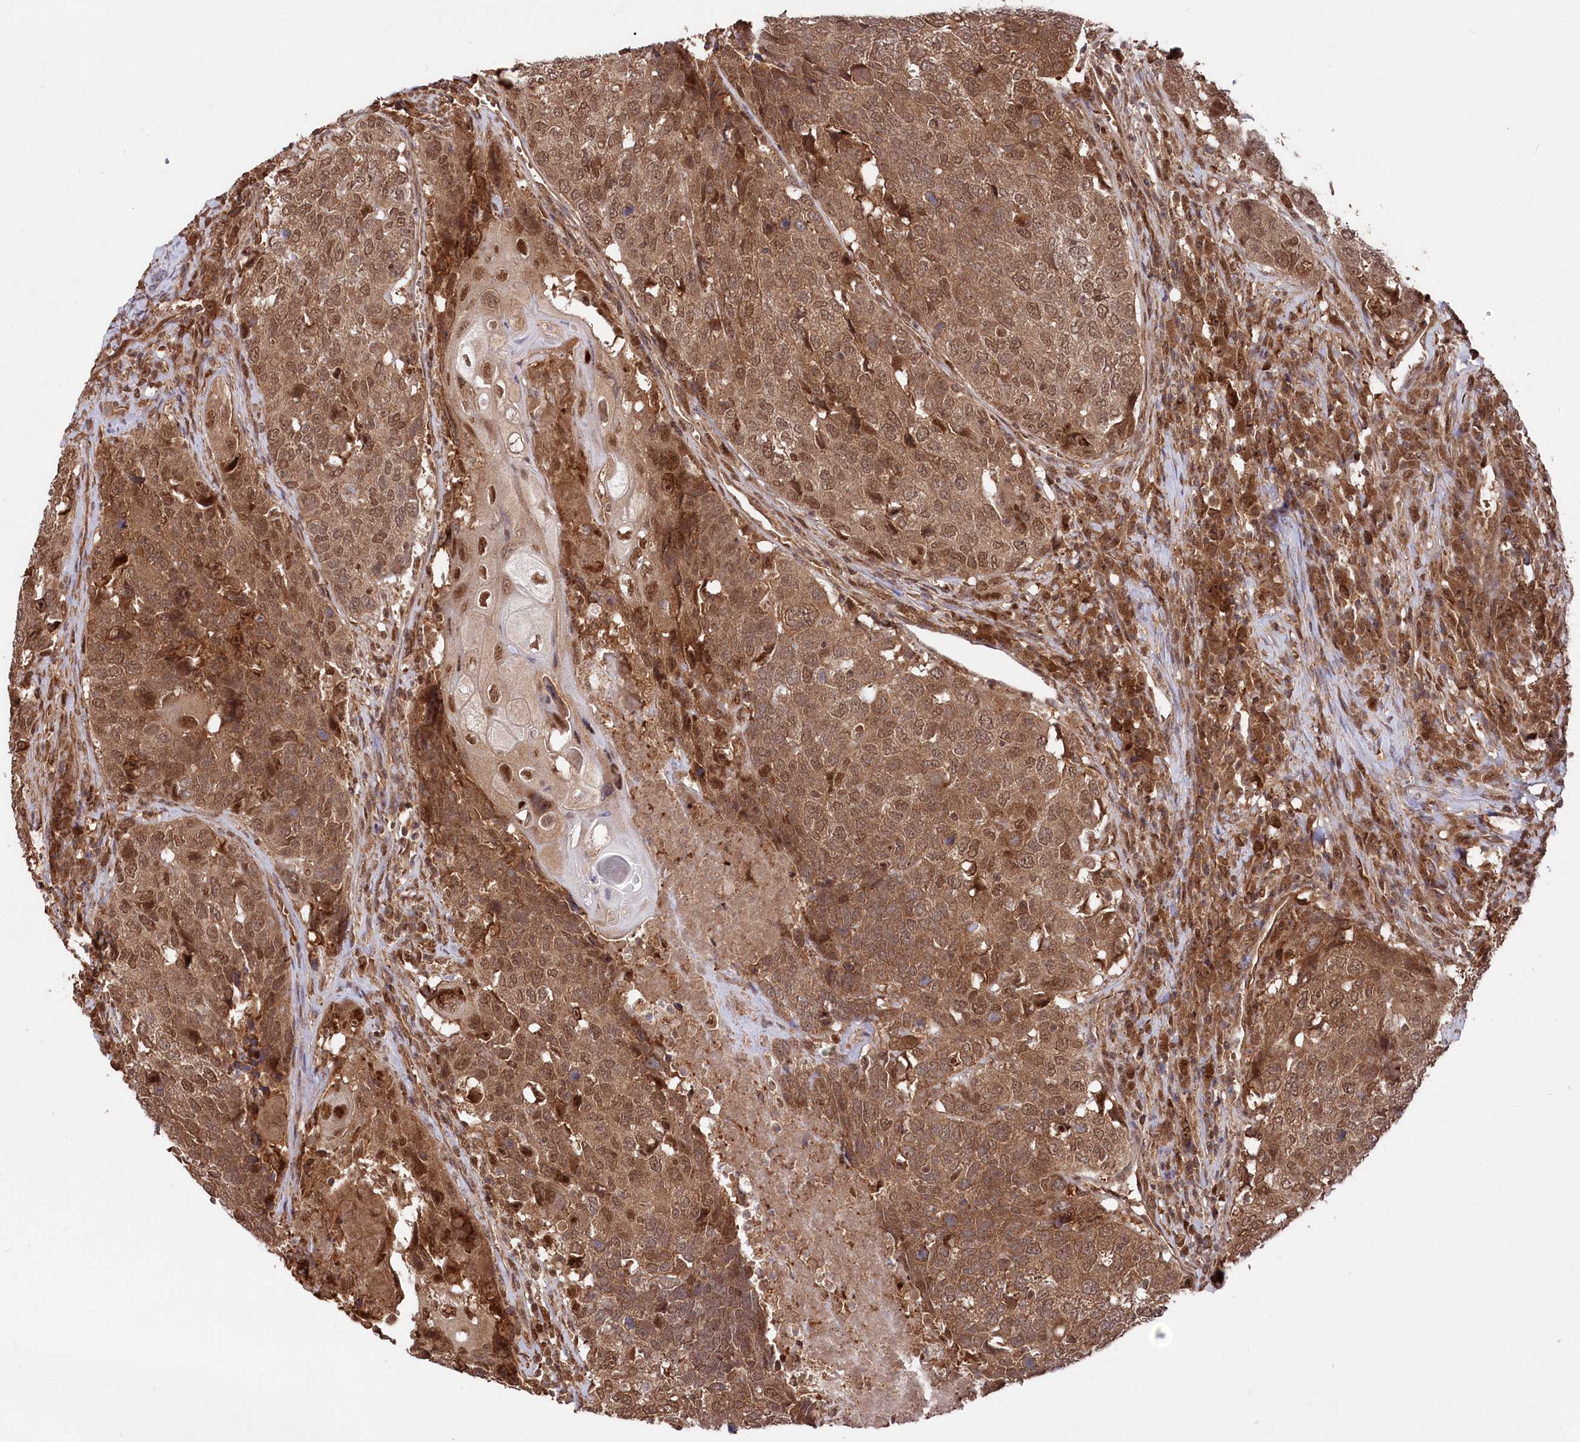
{"staining": {"intensity": "strong", "quantity": ">75%", "location": "cytoplasmic/membranous,nuclear"}, "tissue": "head and neck cancer", "cell_type": "Tumor cells", "image_type": "cancer", "snomed": [{"axis": "morphology", "description": "Squamous cell carcinoma, NOS"}, {"axis": "topography", "description": "Head-Neck"}], "caption": "Immunohistochemistry image of neoplastic tissue: squamous cell carcinoma (head and neck) stained using immunohistochemistry reveals high levels of strong protein expression localized specifically in the cytoplasmic/membranous and nuclear of tumor cells, appearing as a cytoplasmic/membranous and nuclear brown color.", "gene": "PSMA1", "patient": {"sex": "male", "age": 66}}